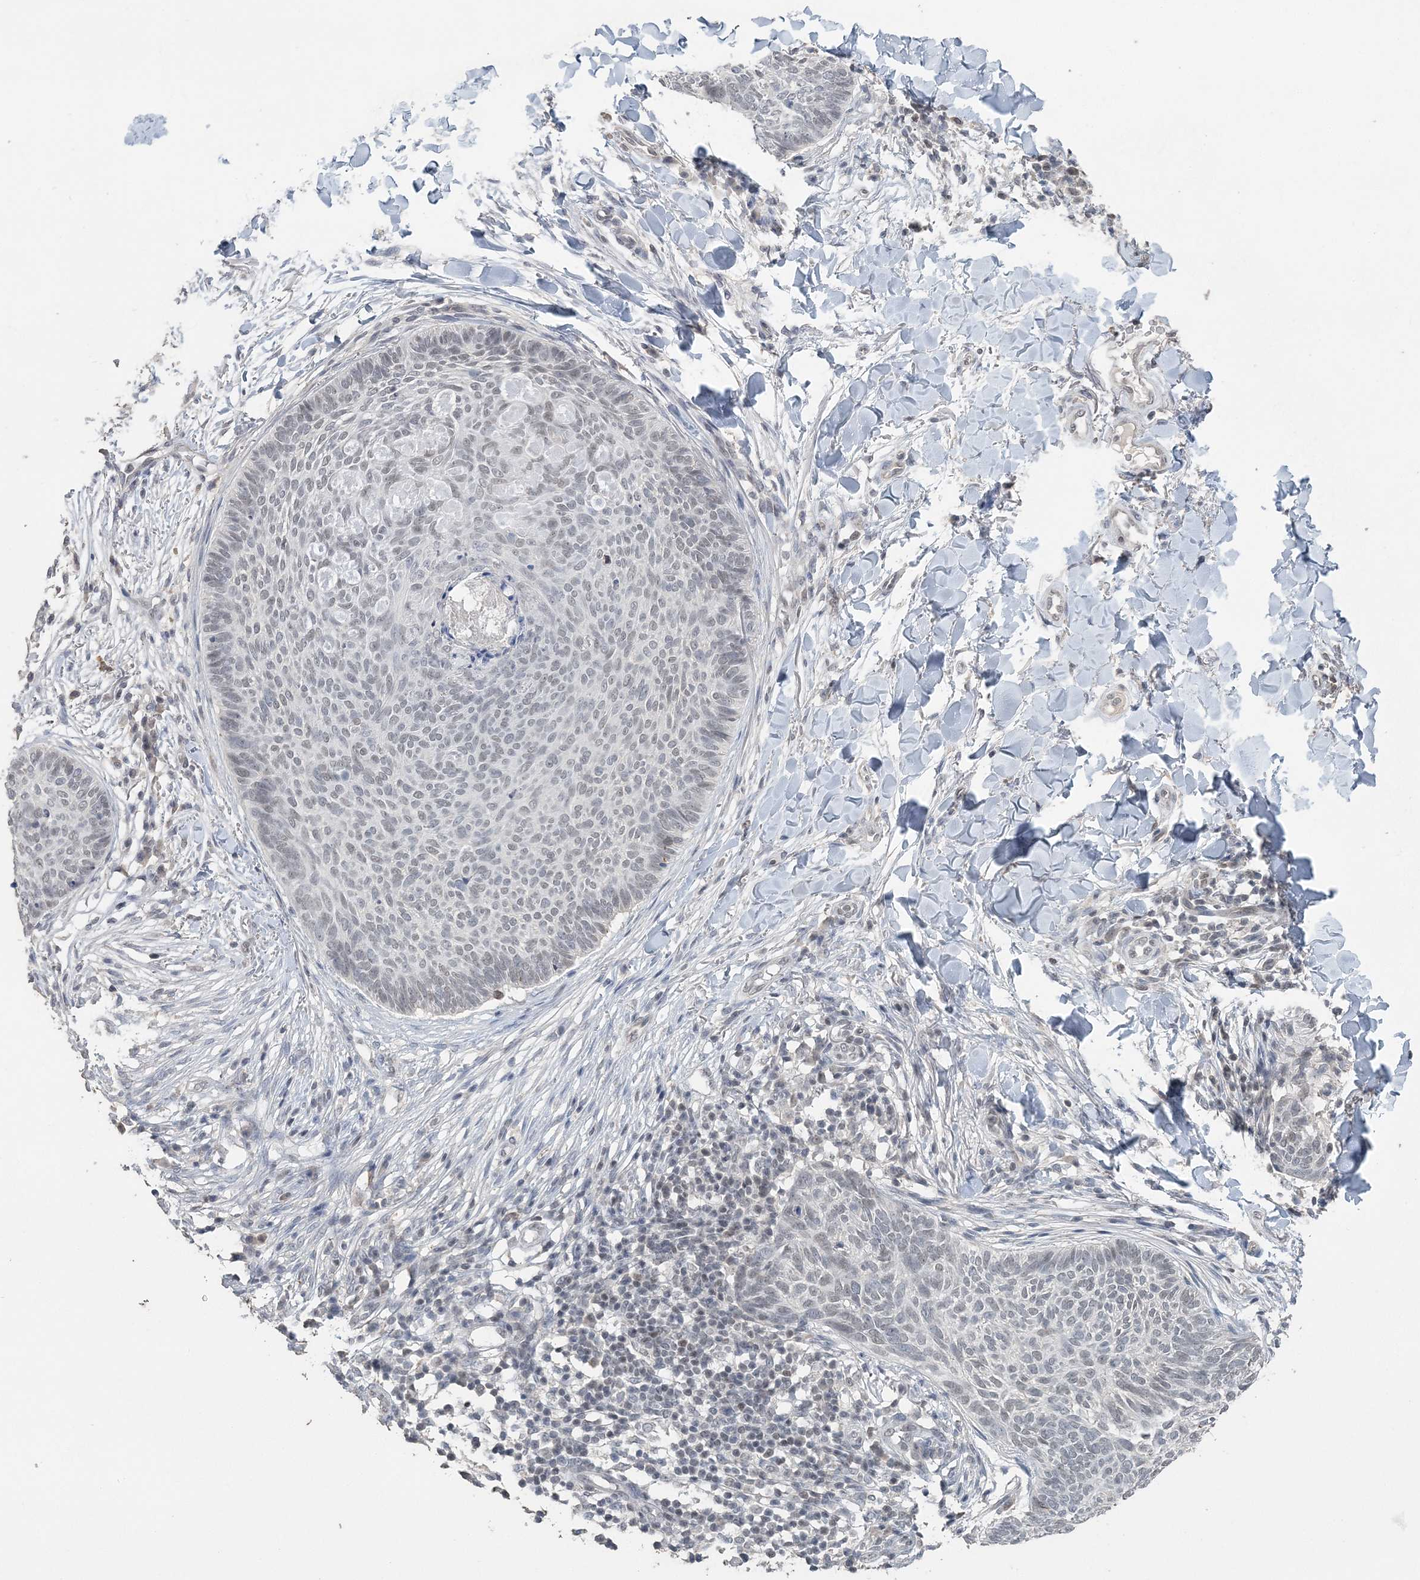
{"staining": {"intensity": "negative", "quantity": "none", "location": "none"}, "tissue": "skin cancer", "cell_type": "Tumor cells", "image_type": "cancer", "snomed": [{"axis": "morphology", "description": "Normal tissue, NOS"}, {"axis": "morphology", "description": "Basal cell carcinoma"}, {"axis": "topography", "description": "Skin"}], "caption": "Immunohistochemistry of human skin cancer (basal cell carcinoma) exhibits no expression in tumor cells.", "gene": "UIMC1", "patient": {"sex": "male", "age": 50}}